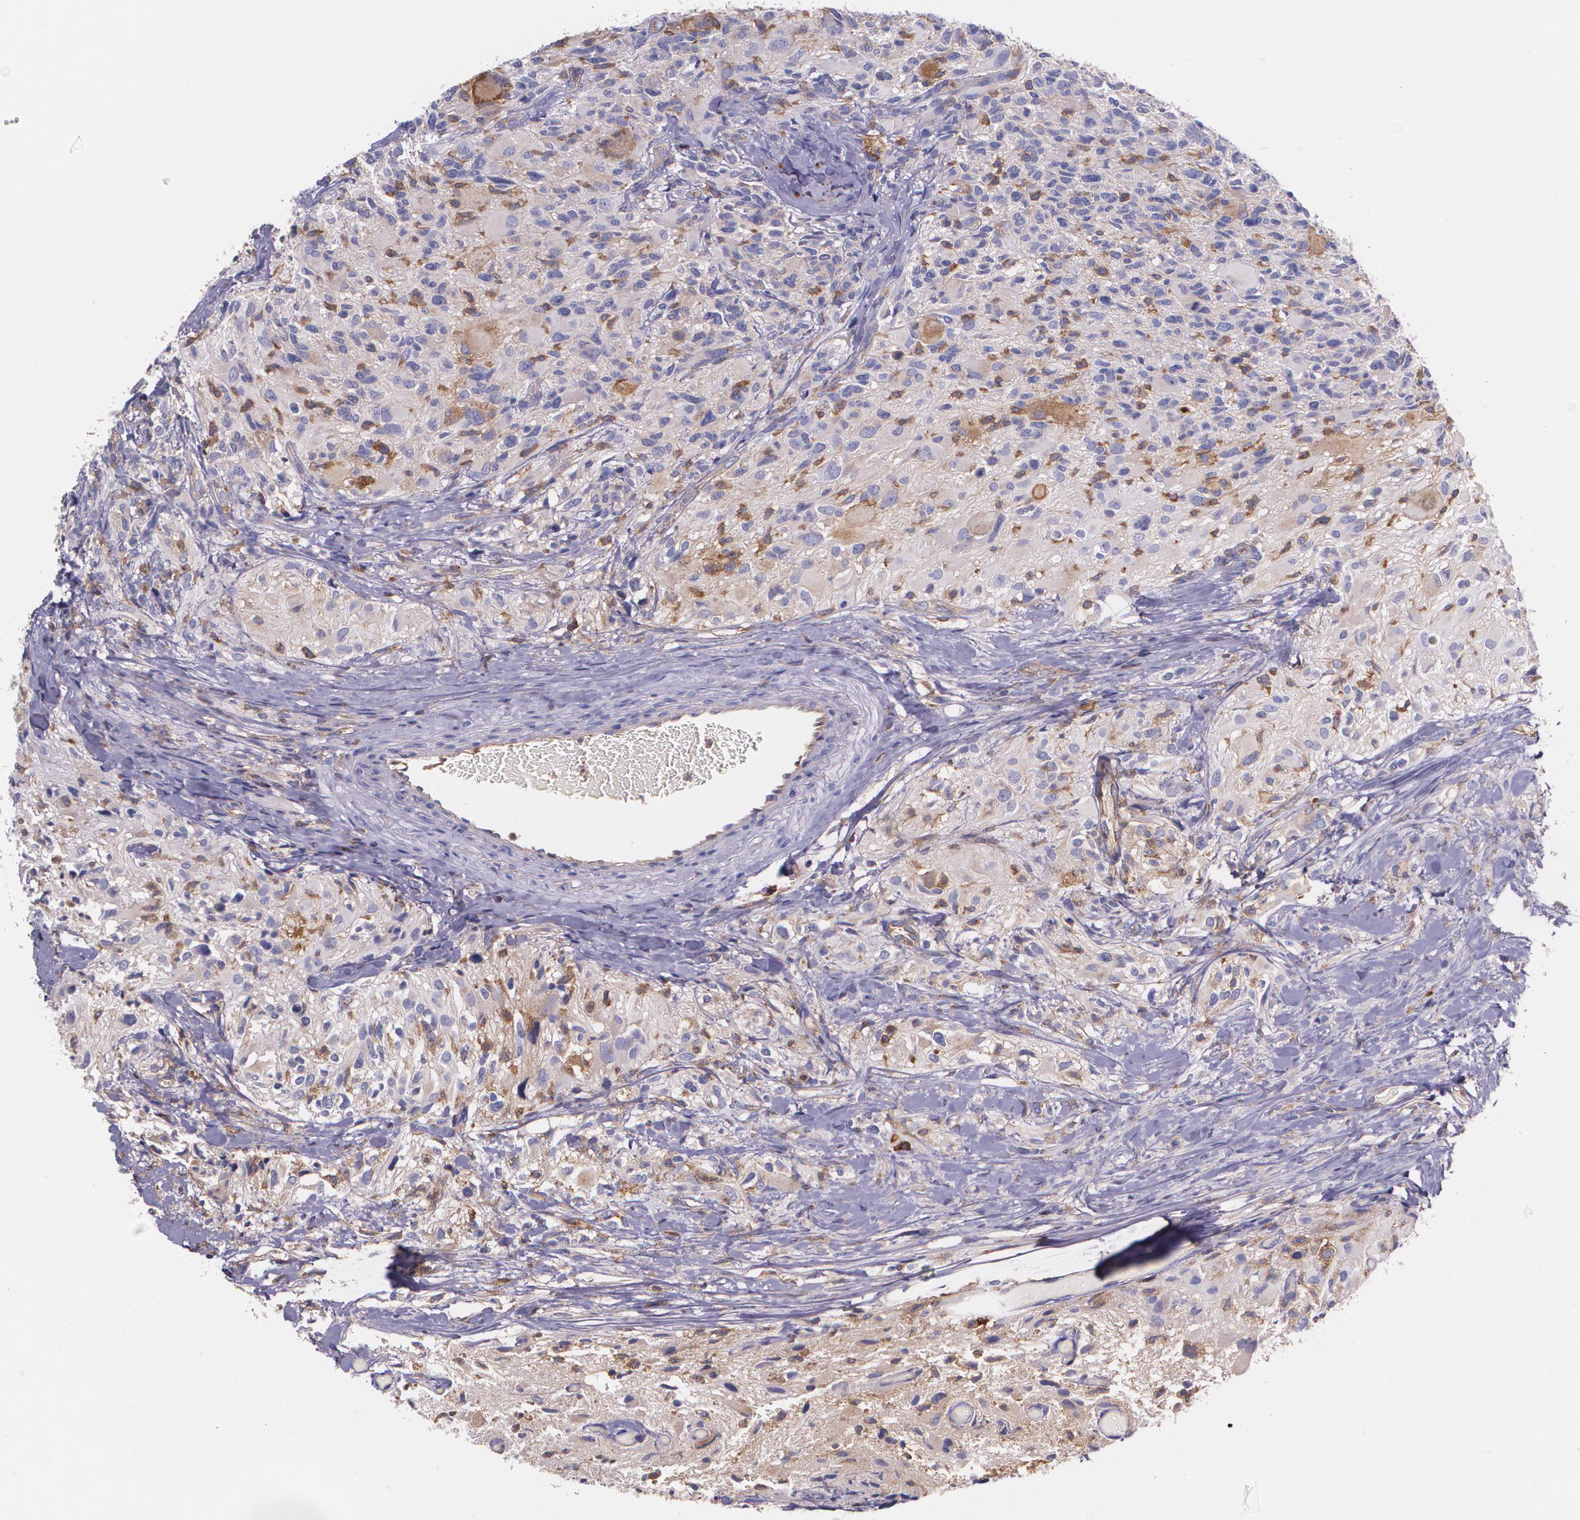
{"staining": {"intensity": "negative", "quantity": "none", "location": "none"}, "tissue": "glioma", "cell_type": "Tumor cells", "image_type": "cancer", "snomed": [{"axis": "morphology", "description": "Glioma, malignant, High grade"}, {"axis": "topography", "description": "Brain"}], "caption": "An immunohistochemistry (IHC) image of glioma is shown. There is no staining in tumor cells of glioma.", "gene": "B2M", "patient": {"sex": "male", "age": 69}}